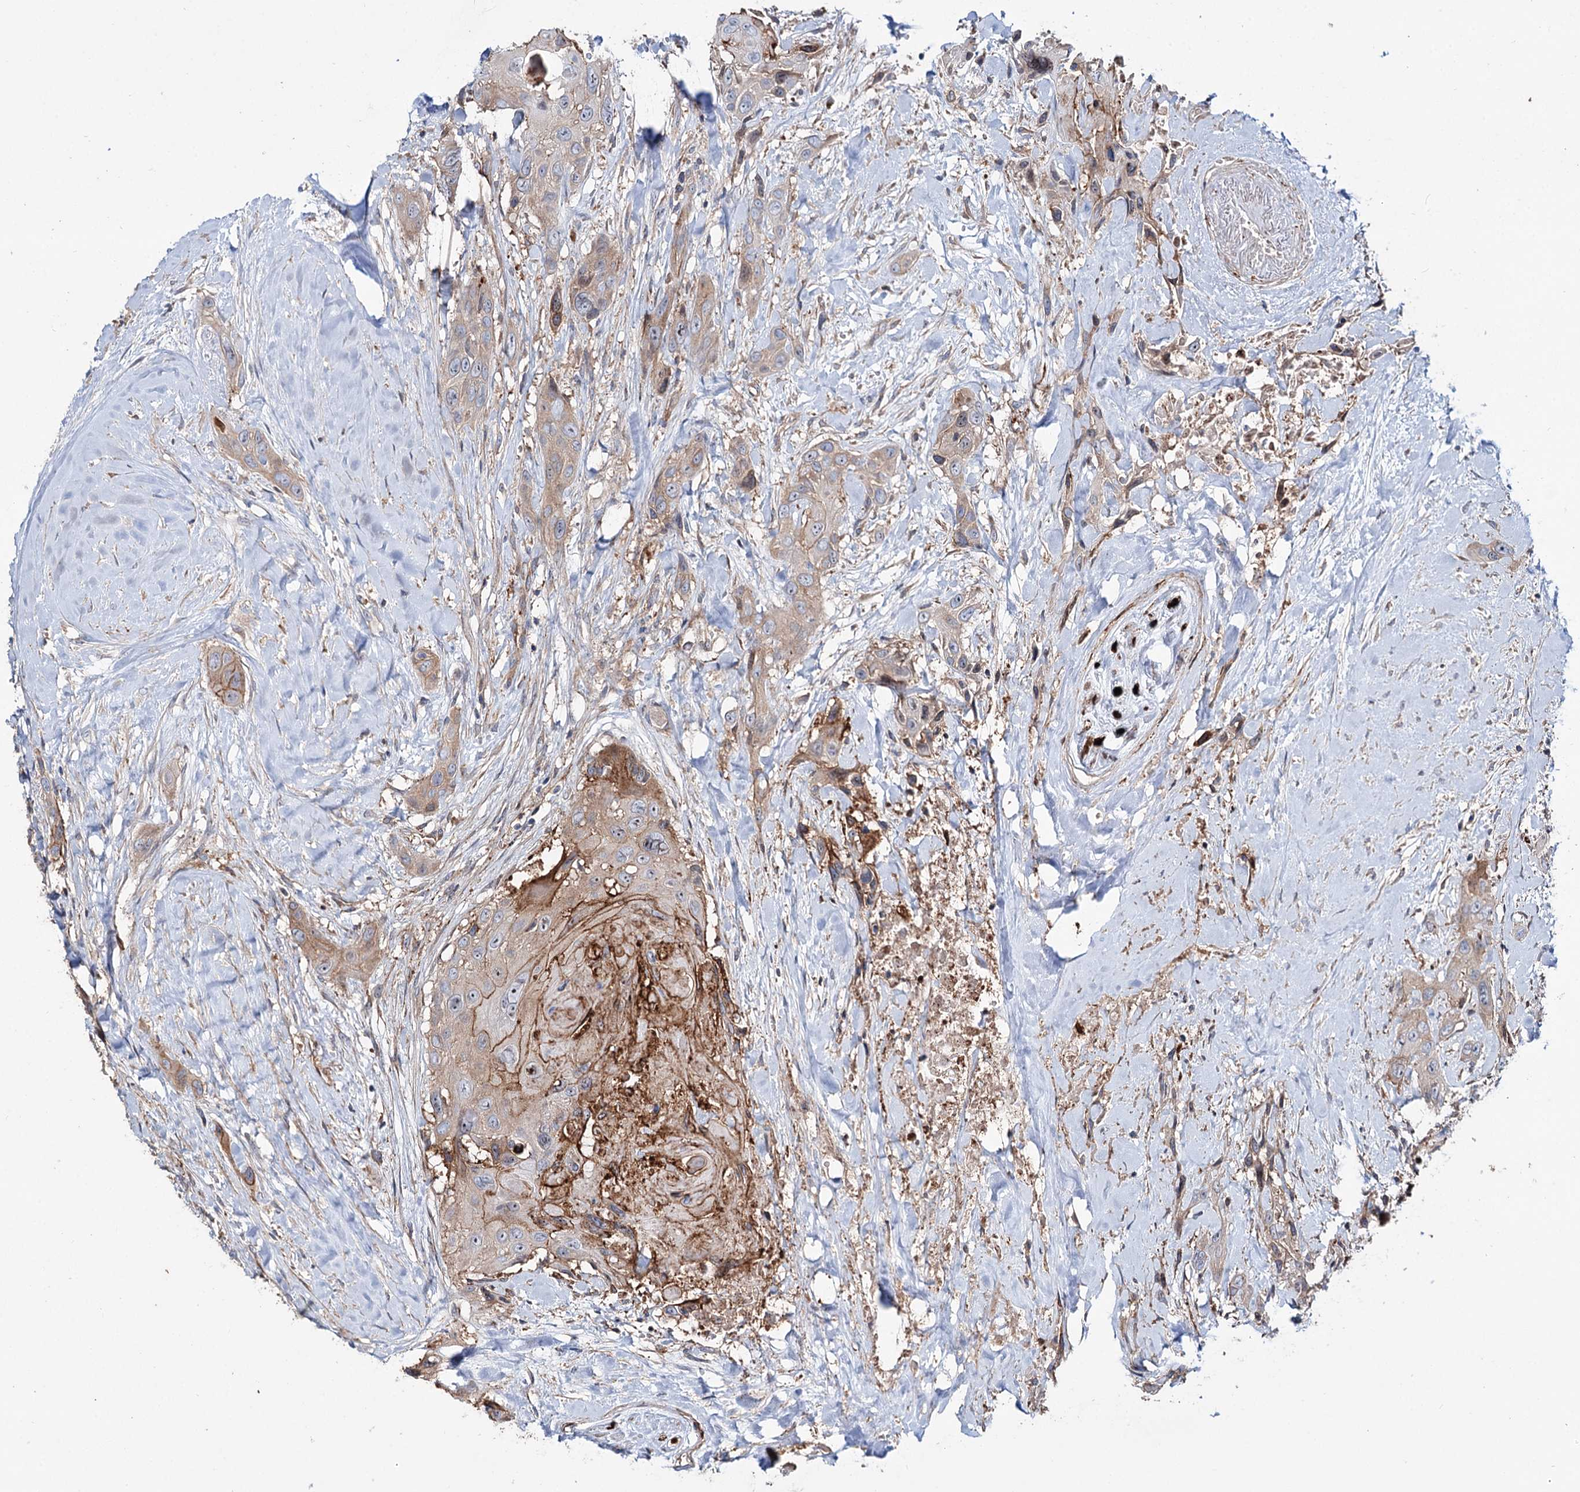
{"staining": {"intensity": "weak", "quantity": ">75%", "location": "cytoplasmic/membranous"}, "tissue": "head and neck cancer", "cell_type": "Tumor cells", "image_type": "cancer", "snomed": [{"axis": "morphology", "description": "Squamous cell carcinoma, NOS"}, {"axis": "topography", "description": "Head-Neck"}], "caption": "Squamous cell carcinoma (head and neck) stained with immunohistochemistry (IHC) exhibits weak cytoplasmic/membranous positivity in approximately >75% of tumor cells.", "gene": "PTDSS2", "patient": {"sex": "male", "age": 81}}